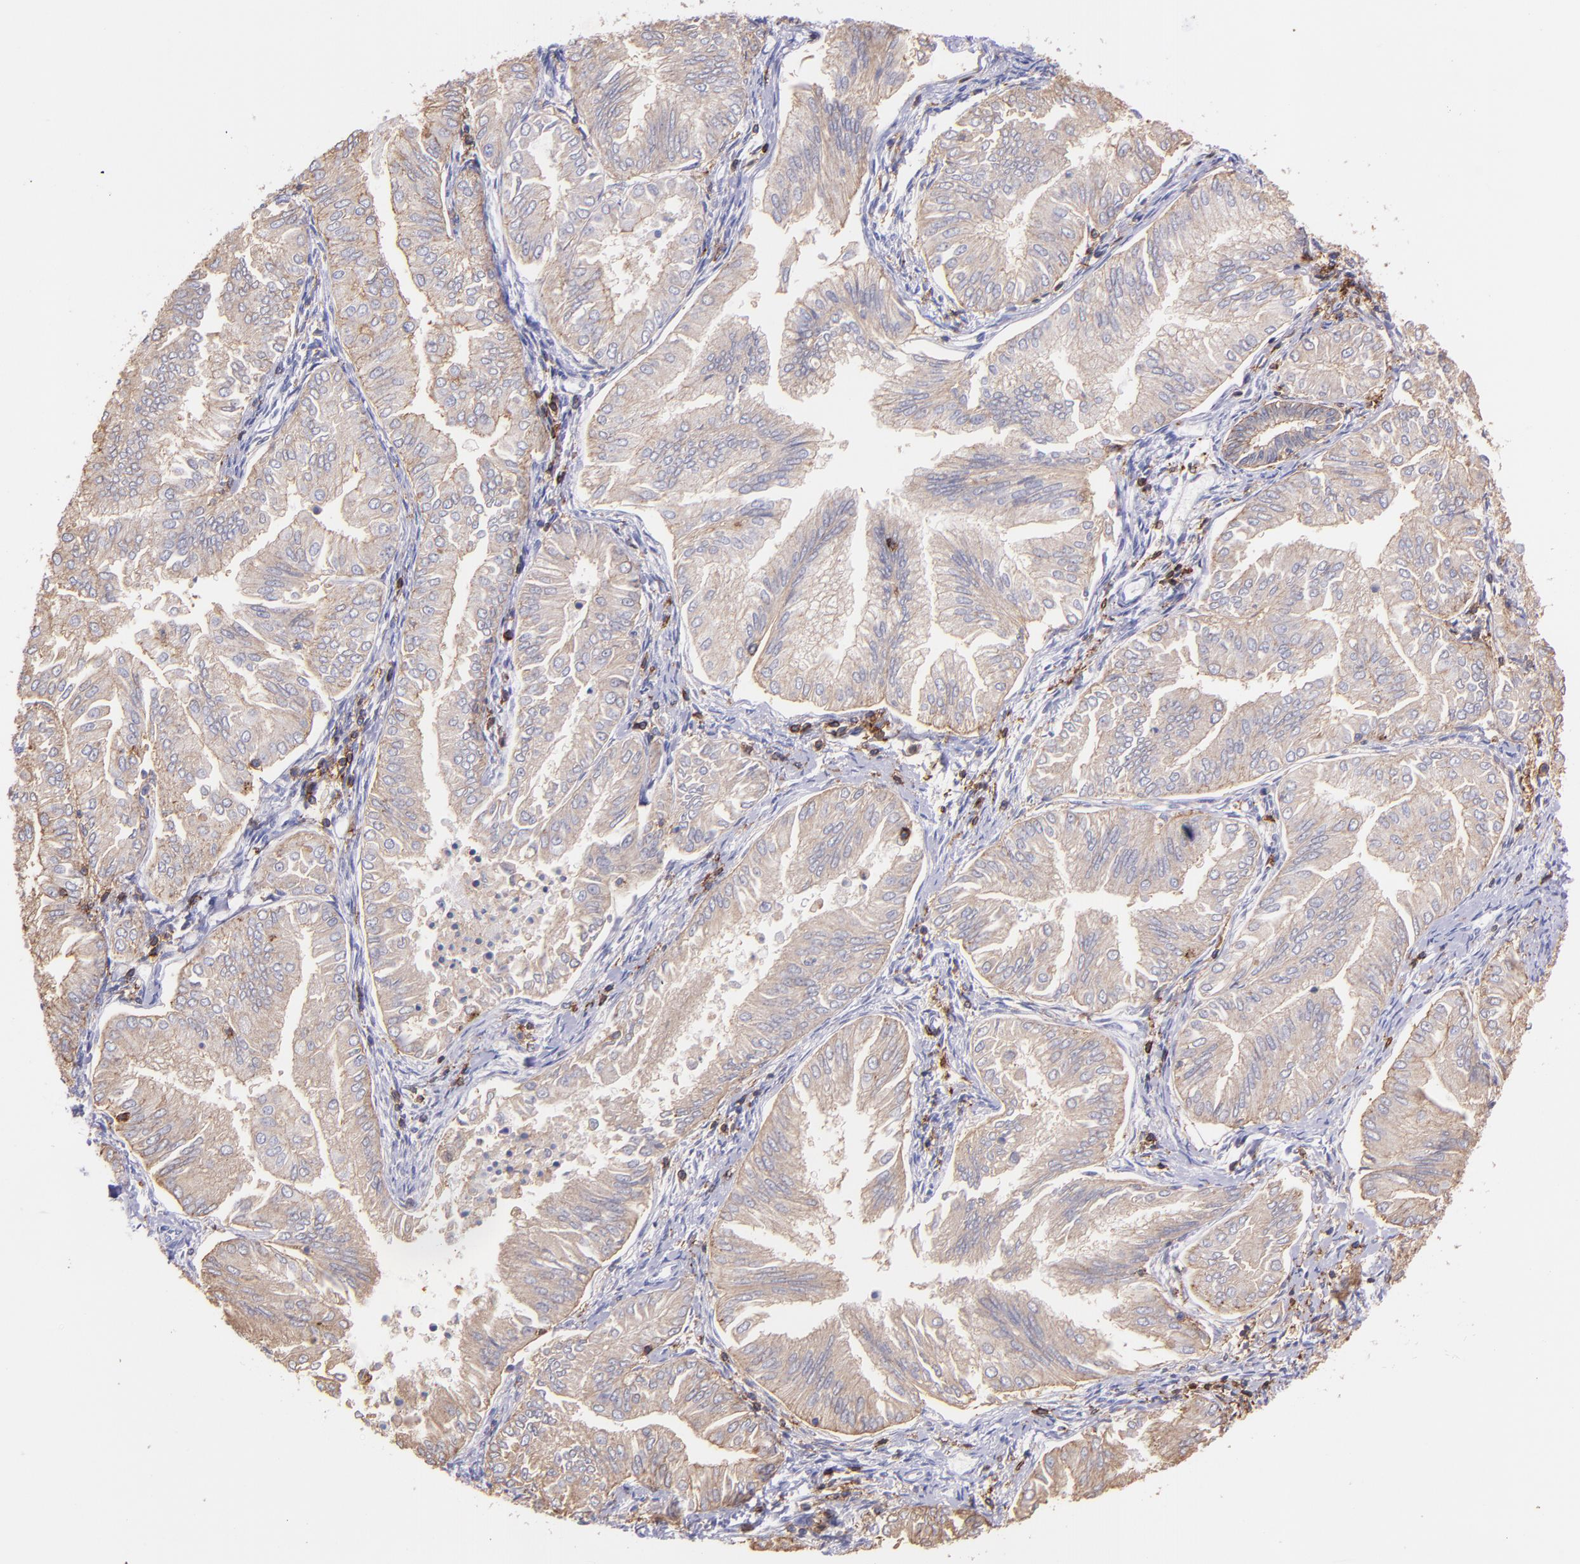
{"staining": {"intensity": "weak", "quantity": ">75%", "location": "cytoplasmic/membranous"}, "tissue": "endometrial cancer", "cell_type": "Tumor cells", "image_type": "cancer", "snomed": [{"axis": "morphology", "description": "Adenocarcinoma, NOS"}, {"axis": "topography", "description": "Endometrium"}], "caption": "Weak cytoplasmic/membranous positivity is seen in approximately >75% of tumor cells in endometrial cancer (adenocarcinoma). (DAB IHC with brightfield microscopy, high magnification).", "gene": "SPN", "patient": {"sex": "female", "age": 53}}